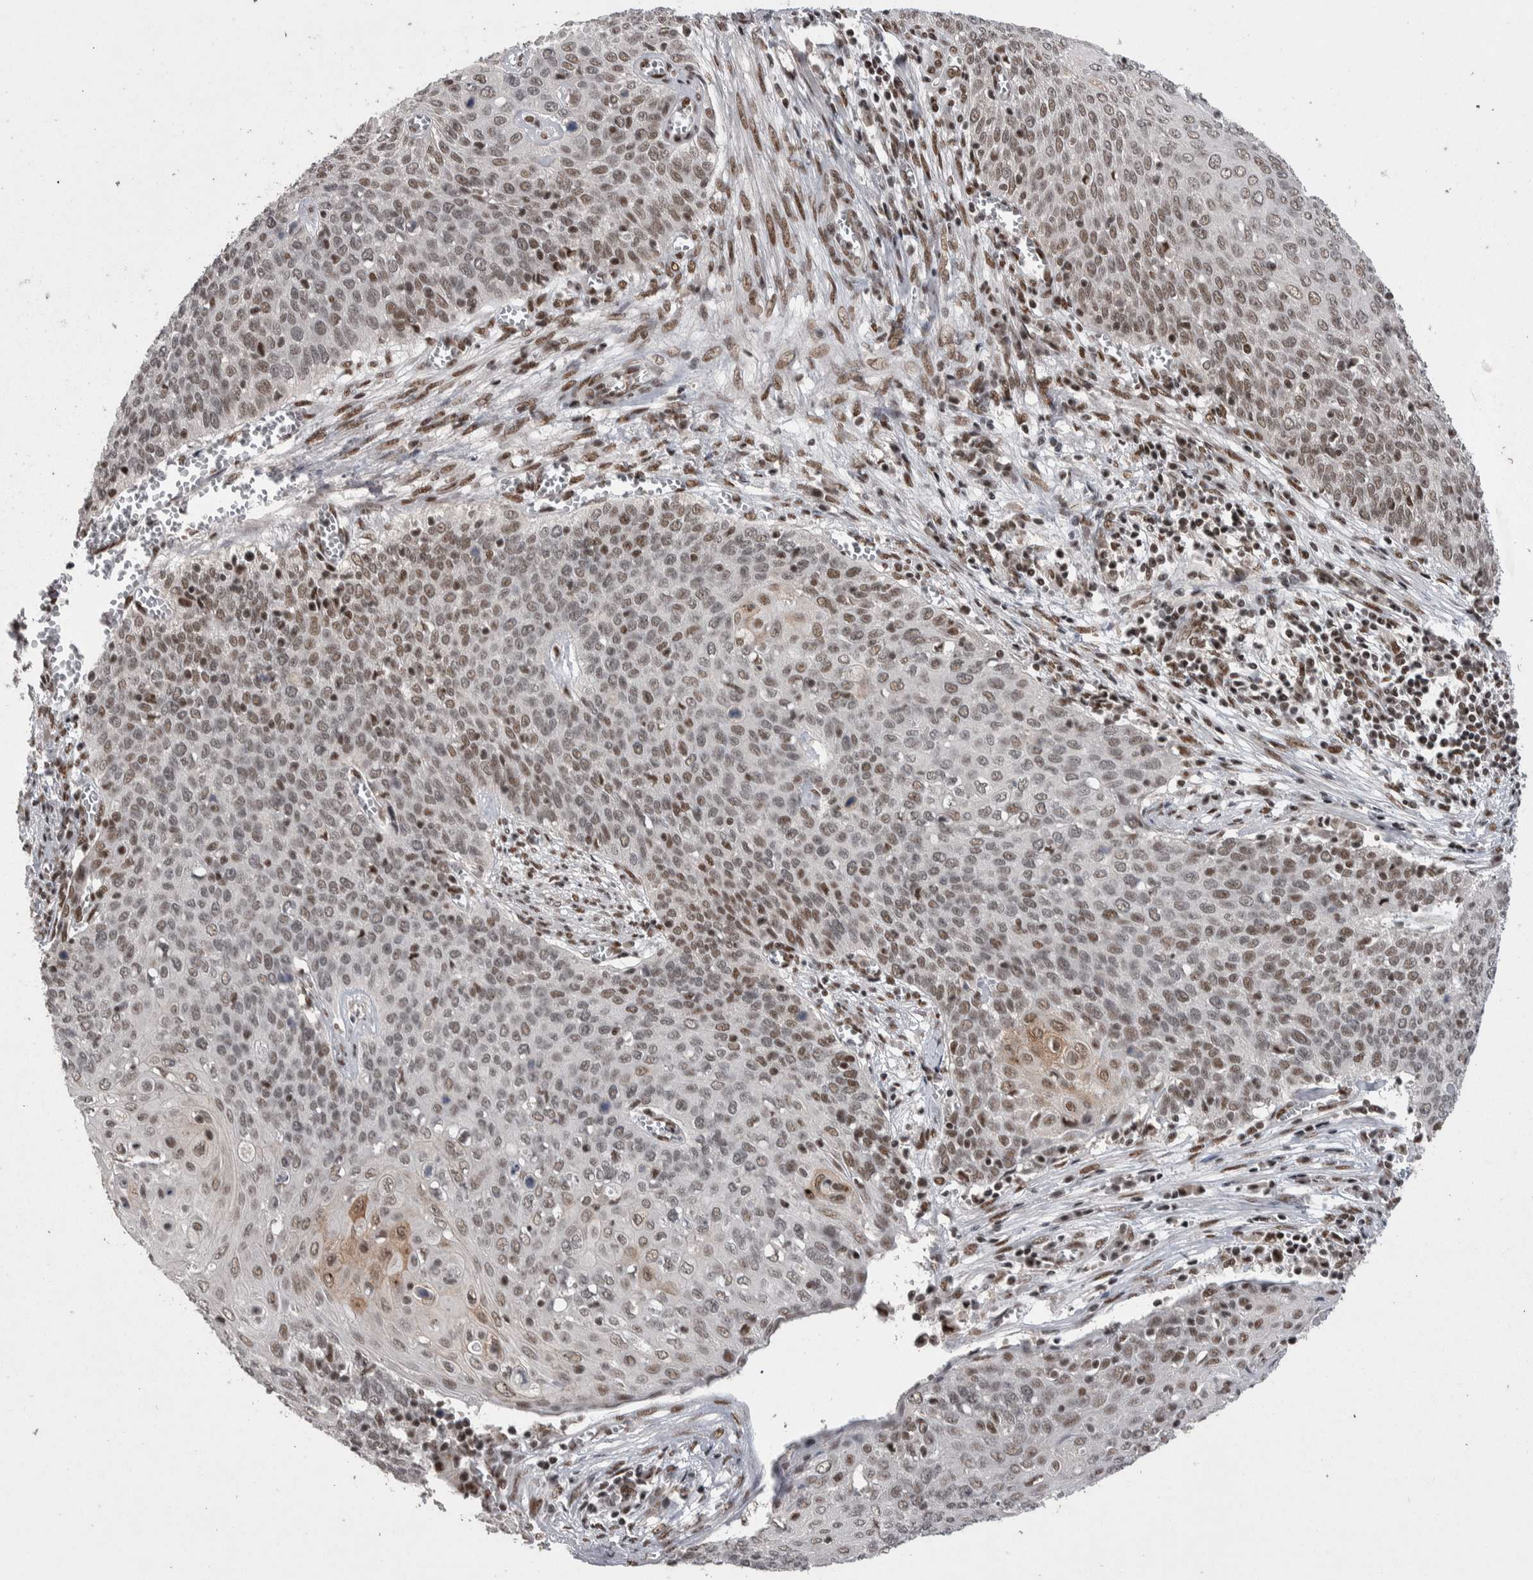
{"staining": {"intensity": "weak", "quantity": ">75%", "location": "nuclear"}, "tissue": "cervical cancer", "cell_type": "Tumor cells", "image_type": "cancer", "snomed": [{"axis": "morphology", "description": "Squamous cell carcinoma, NOS"}, {"axis": "topography", "description": "Cervix"}], "caption": "IHC of cervical cancer (squamous cell carcinoma) displays low levels of weak nuclear positivity in approximately >75% of tumor cells. (brown staining indicates protein expression, while blue staining denotes nuclei).", "gene": "DMTF1", "patient": {"sex": "female", "age": 39}}